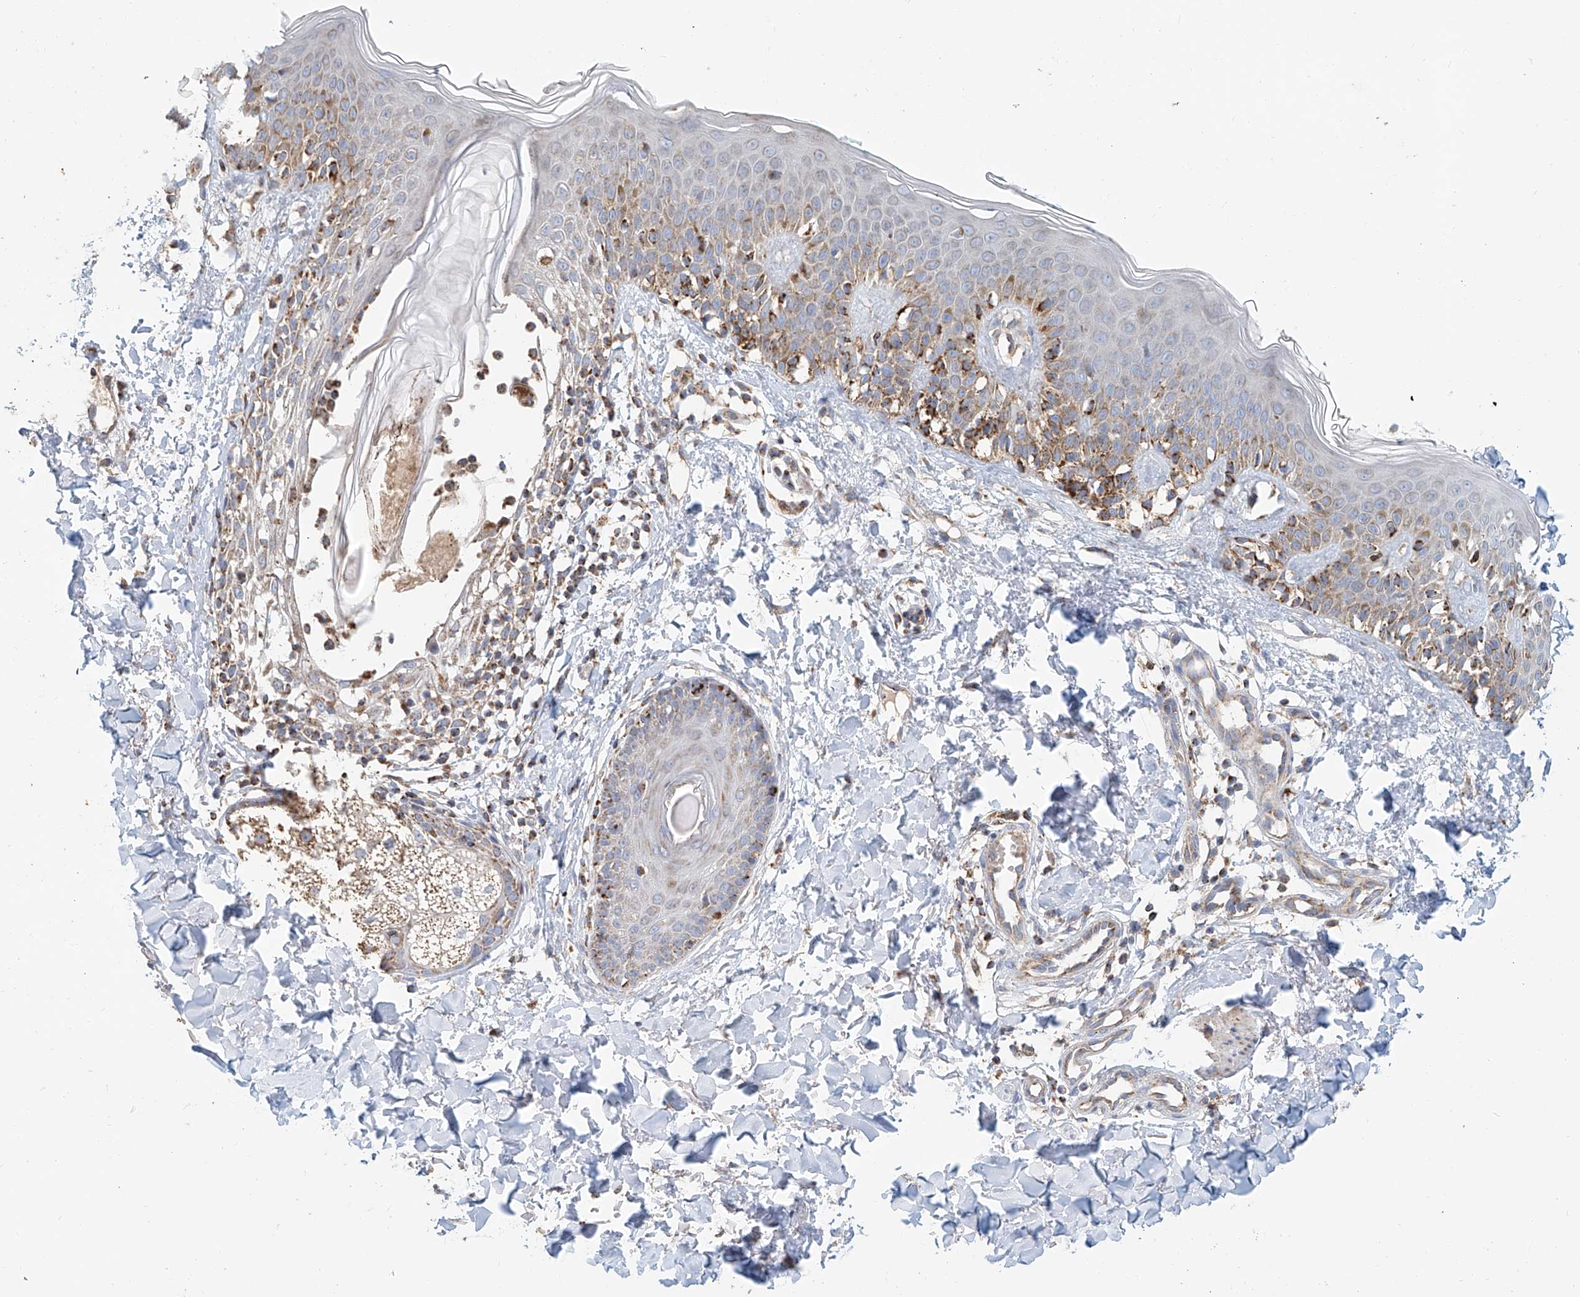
{"staining": {"intensity": "moderate", "quantity": "25%-75%", "location": "cytoplasmic/membranous"}, "tissue": "skin", "cell_type": "Fibroblasts", "image_type": "normal", "snomed": [{"axis": "morphology", "description": "Normal tissue, NOS"}, {"axis": "topography", "description": "Skin"}], "caption": "Immunohistochemical staining of normal skin exhibits moderate cytoplasmic/membranous protein staining in approximately 25%-75% of fibroblasts.", "gene": "MCL1", "patient": {"sex": "male", "age": 37}}